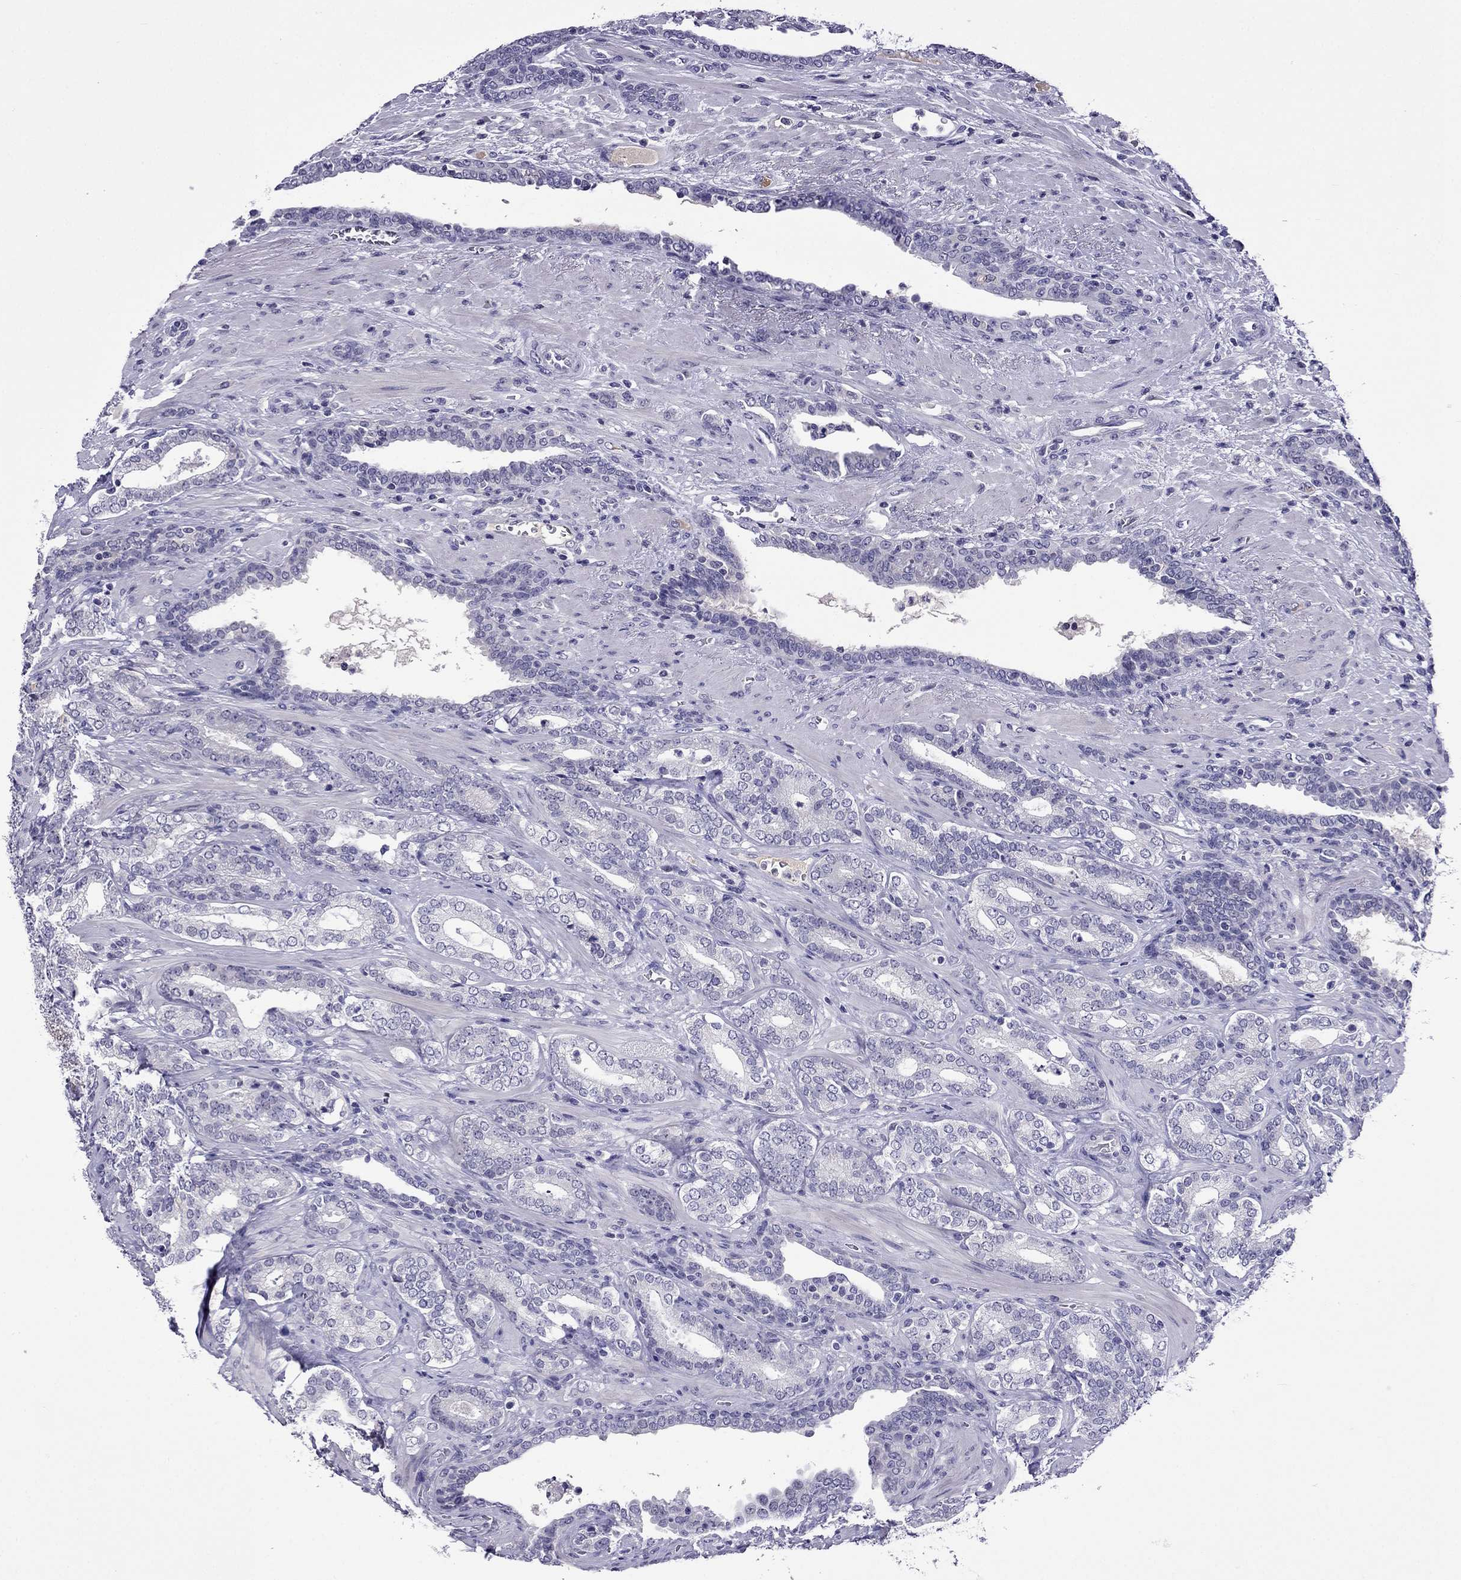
{"staining": {"intensity": "negative", "quantity": "none", "location": "none"}, "tissue": "prostate cancer", "cell_type": "Tumor cells", "image_type": "cancer", "snomed": [{"axis": "morphology", "description": "Adenocarcinoma, Low grade"}, {"axis": "topography", "description": "Prostate"}], "caption": "Tumor cells are negative for protein expression in human prostate cancer.", "gene": "SPTBN4", "patient": {"sex": "male", "age": 61}}